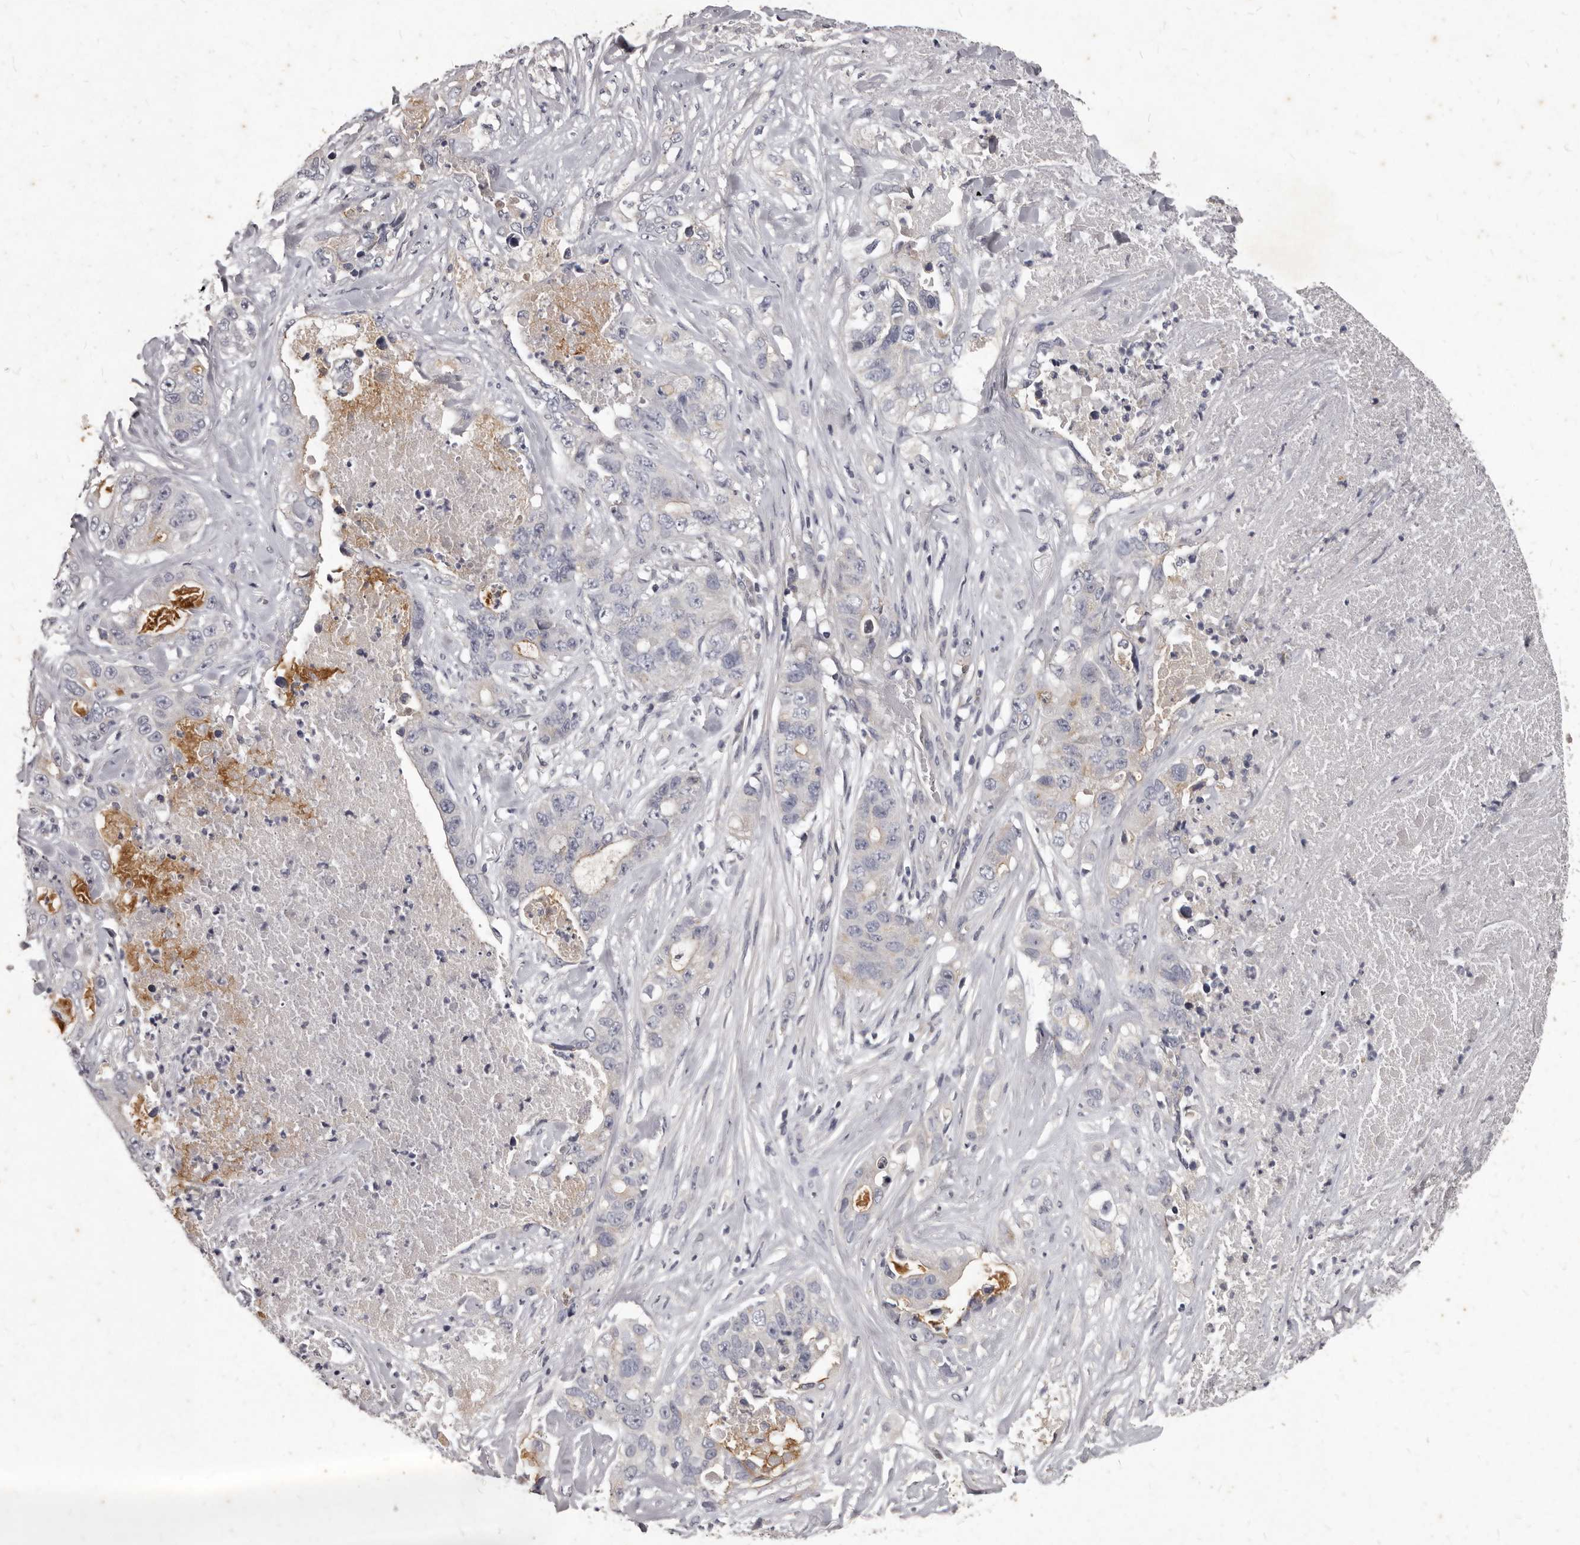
{"staining": {"intensity": "moderate", "quantity": "<25%", "location": "cytoplasmic/membranous"}, "tissue": "lung cancer", "cell_type": "Tumor cells", "image_type": "cancer", "snomed": [{"axis": "morphology", "description": "Adenocarcinoma, NOS"}, {"axis": "topography", "description": "Lung"}], "caption": "DAB immunohistochemical staining of human lung cancer (adenocarcinoma) shows moderate cytoplasmic/membranous protein positivity in about <25% of tumor cells.", "gene": "GPRC5C", "patient": {"sex": "female", "age": 51}}